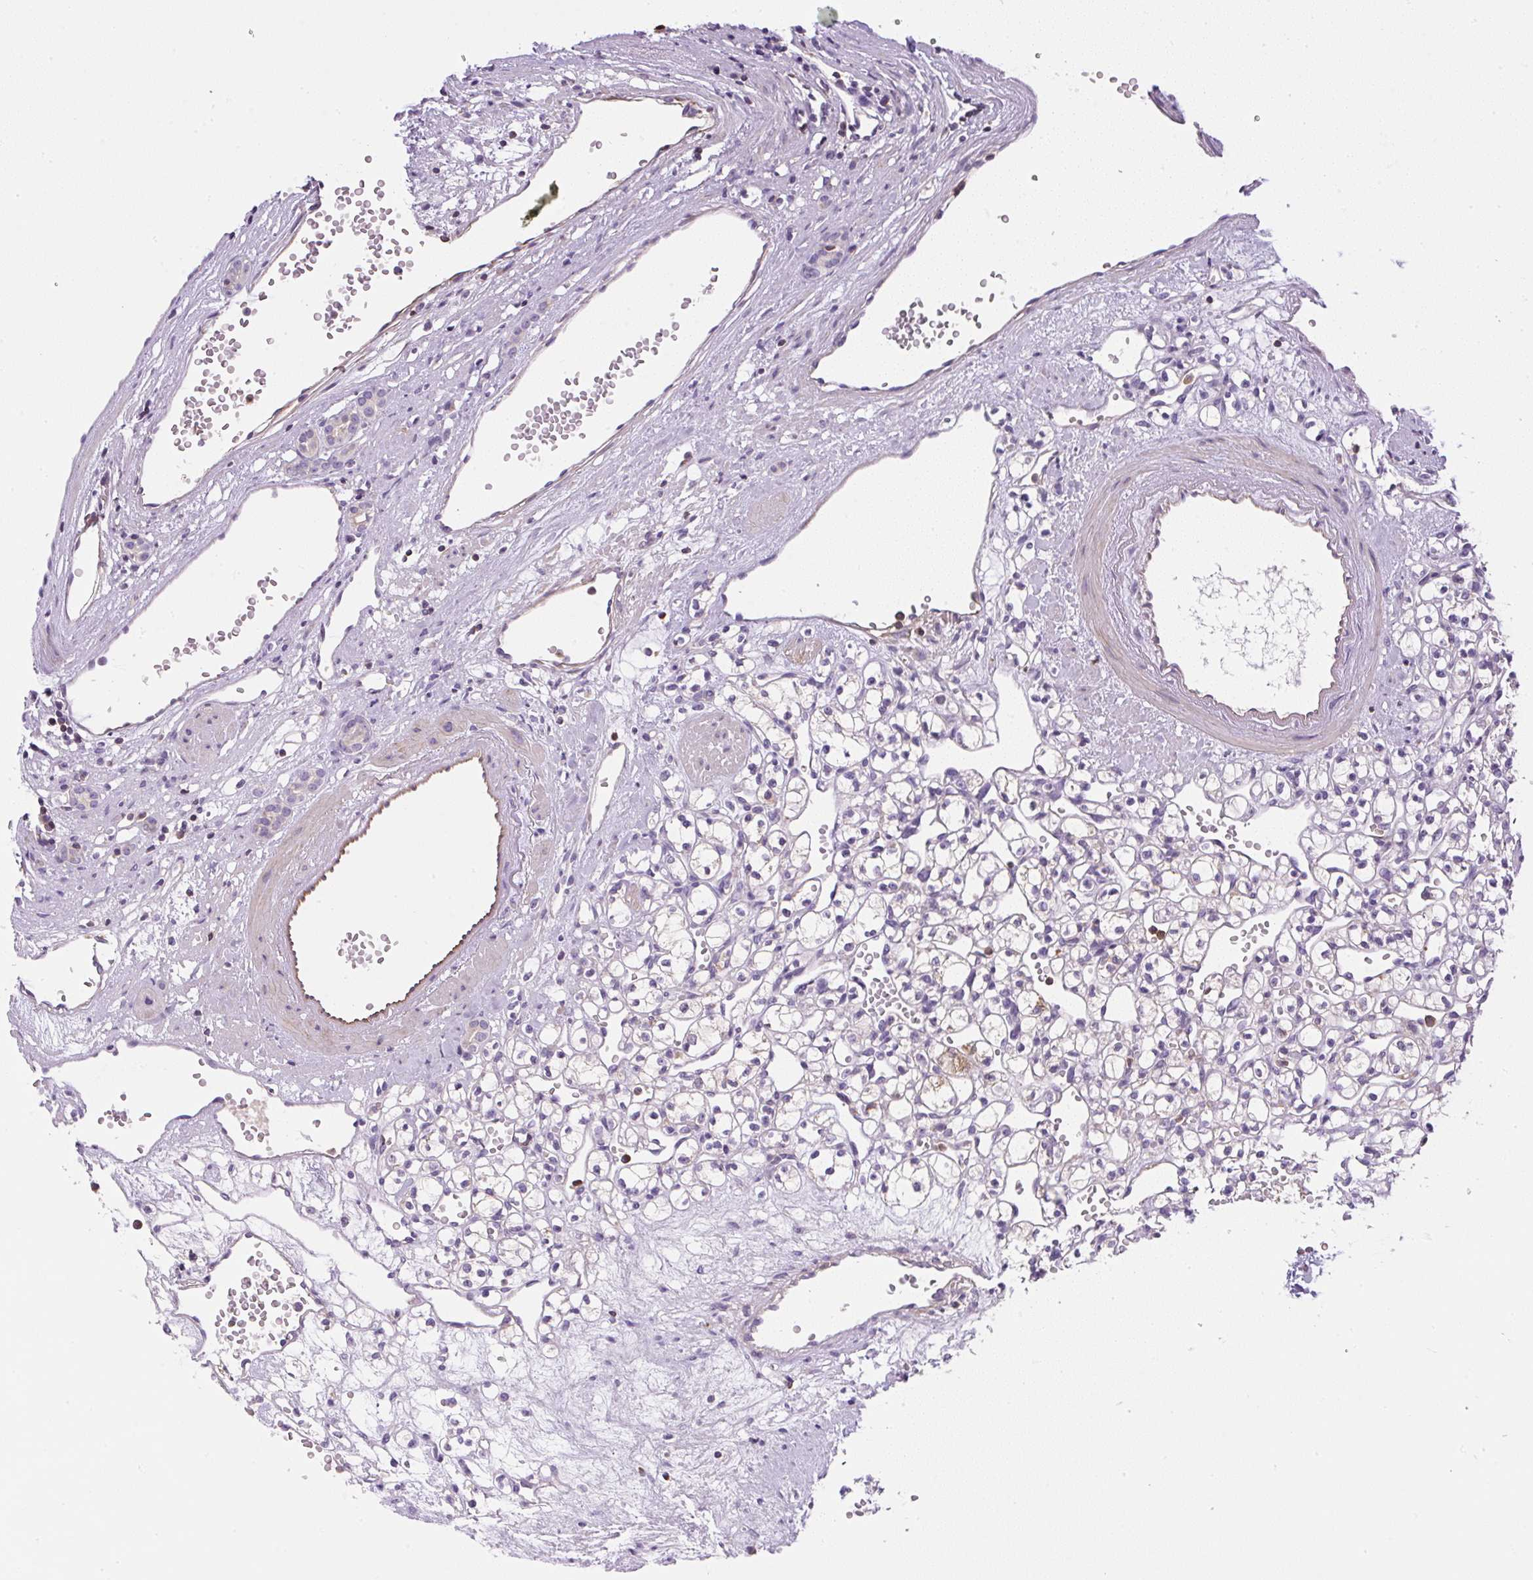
{"staining": {"intensity": "negative", "quantity": "none", "location": "none"}, "tissue": "renal cancer", "cell_type": "Tumor cells", "image_type": "cancer", "snomed": [{"axis": "morphology", "description": "Adenocarcinoma, NOS"}, {"axis": "topography", "description": "Kidney"}], "caption": "Immunohistochemistry (IHC) image of human adenocarcinoma (renal) stained for a protein (brown), which exhibits no expression in tumor cells.", "gene": "PIP5KL1", "patient": {"sex": "female", "age": 59}}